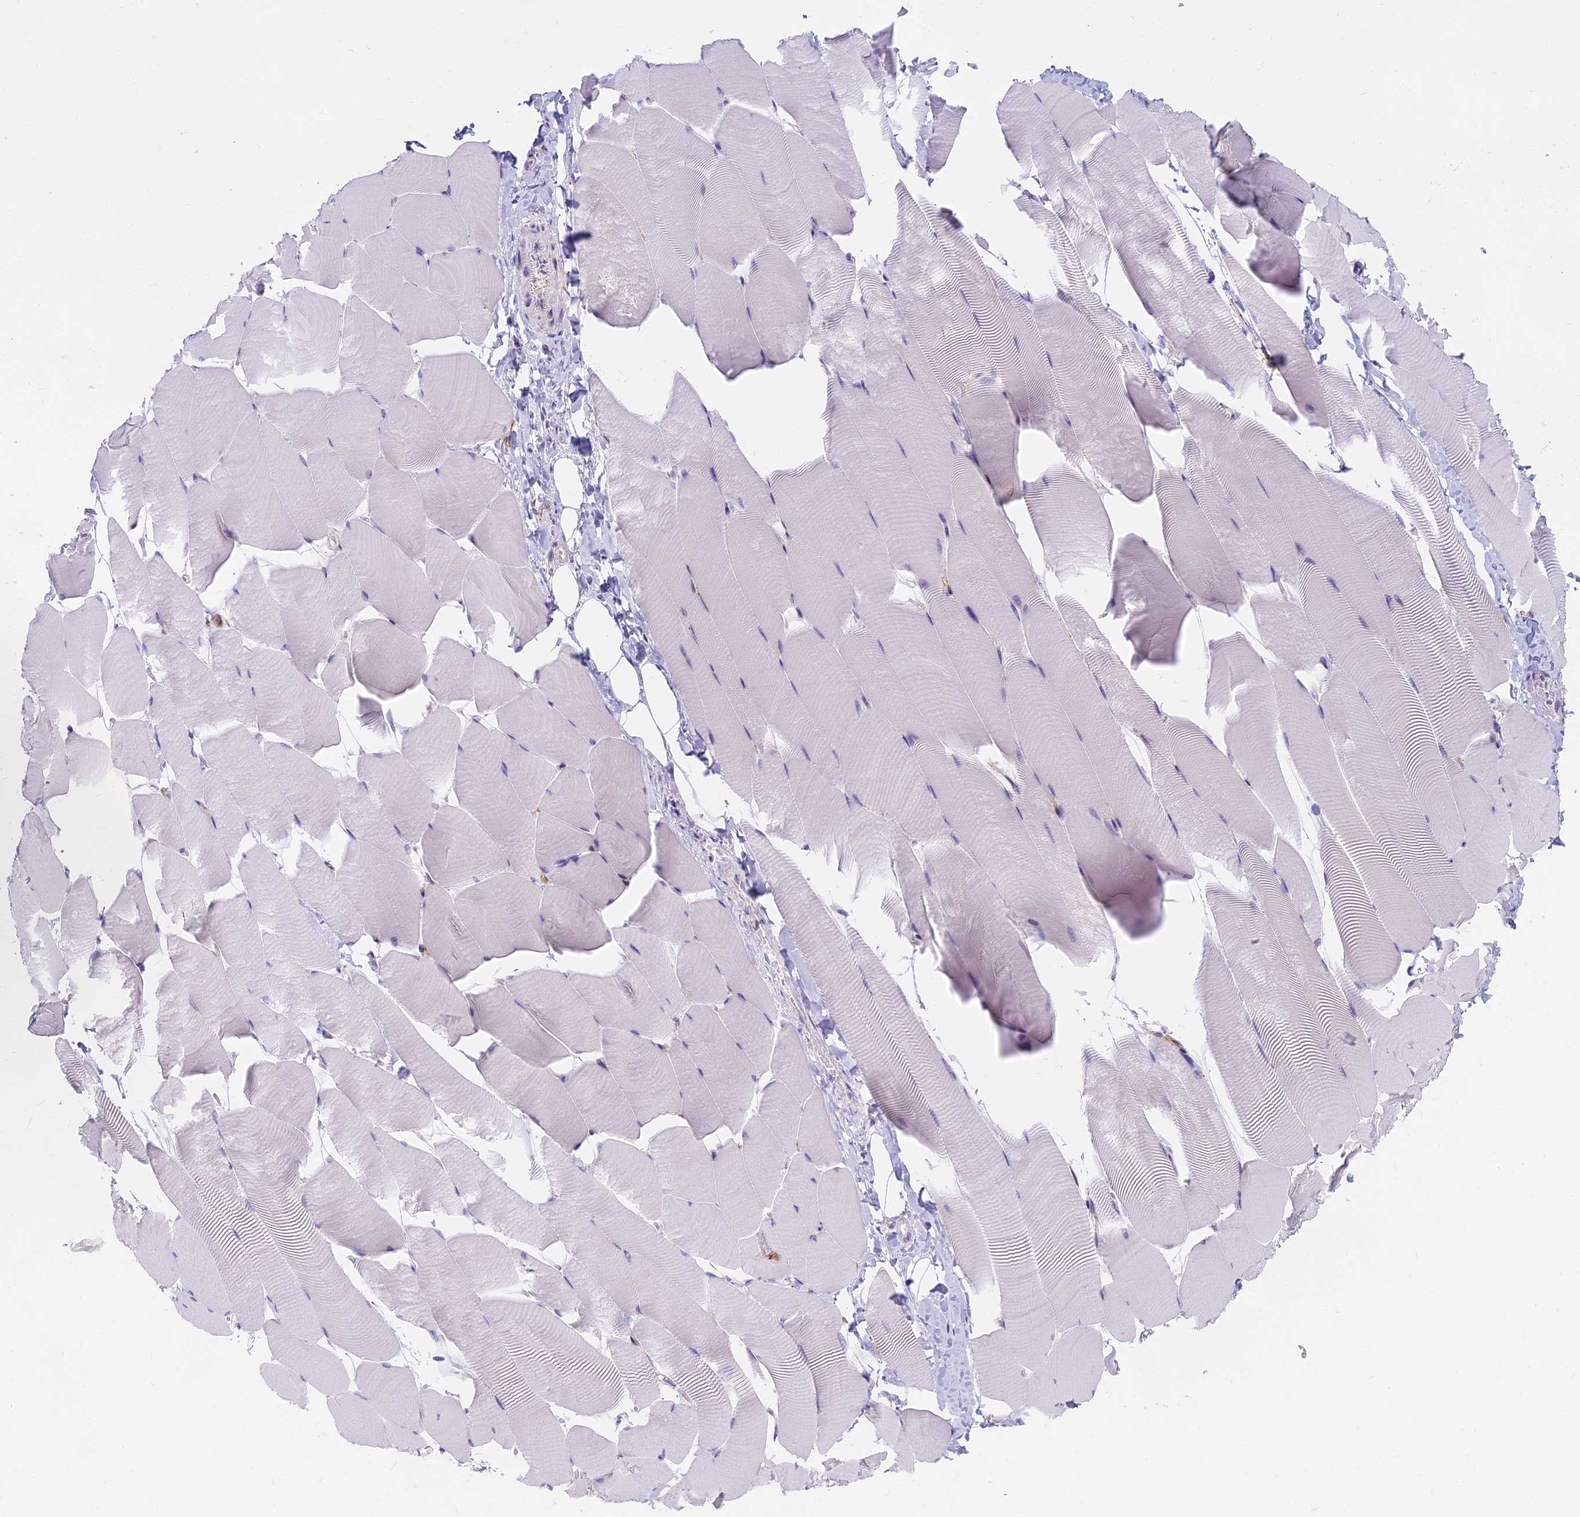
{"staining": {"intensity": "negative", "quantity": "none", "location": "none"}, "tissue": "skeletal muscle", "cell_type": "Myocytes", "image_type": "normal", "snomed": [{"axis": "morphology", "description": "Normal tissue, NOS"}, {"axis": "topography", "description": "Skeletal muscle"}], "caption": "Immunohistochemistry micrograph of normal skeletal muscle stained for a protein (brown), which demonstrates no staining in myocytes. (DAB (3,3'-diaminobenzidine) IHC visualized using brightfield microscopy, high magnification).", "gene": "ENSG00000265118", "patient": {"sex": "male", "age": 25}}